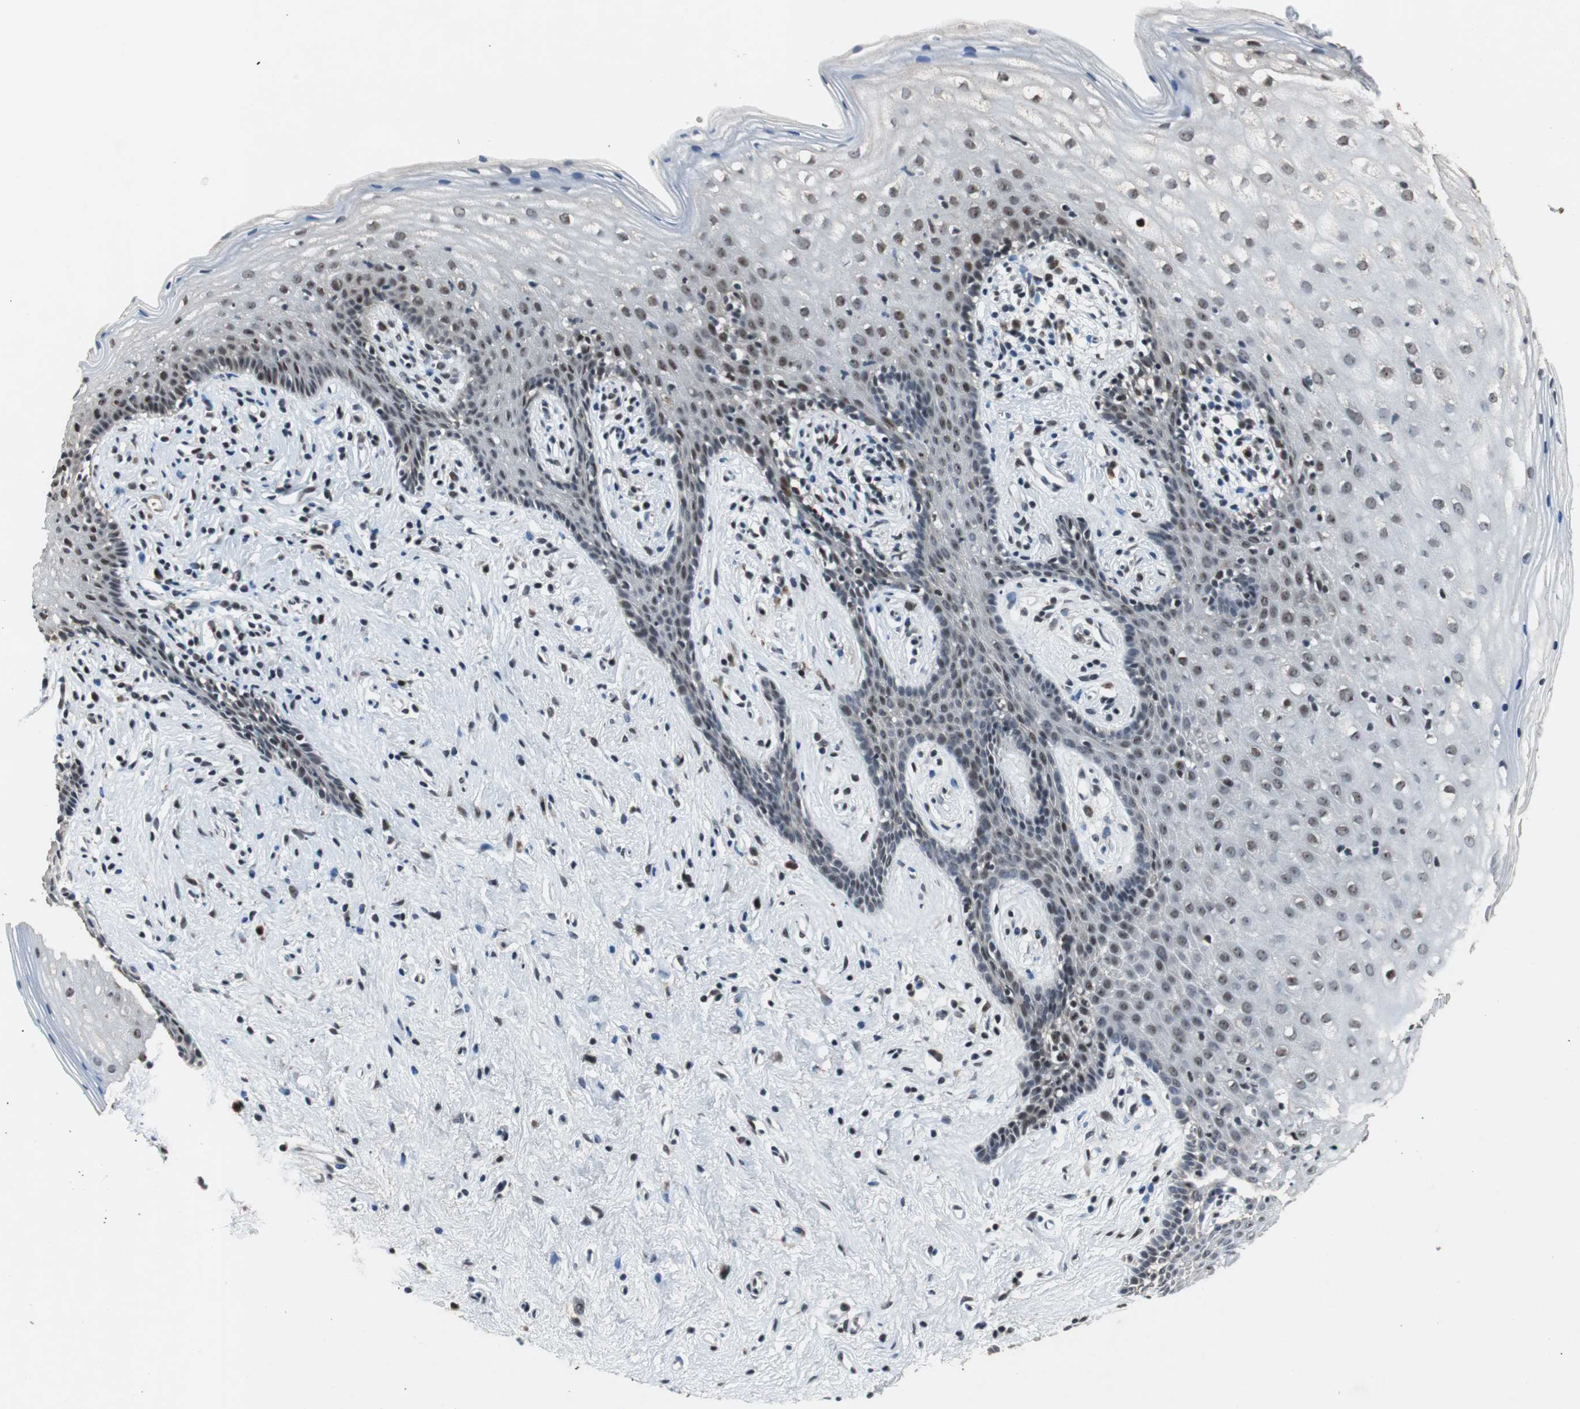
{"staining": {"intensity": "moderate", "quantity": "<25%", "location": "nuclear"}, "tissue": "vagina", "cell_type": "Squamous epithelial cells", "image_type": "normal", "snomed": [{"axis": "morphology", "description": "Normal tissue, NOS"}, {"axis": "topography", "description": "Vagina"}], "caption": "Moderate nuclear expression for a protein is seen in approximately <25% of squamous epithelial cells of benign vagina using immunohistochemistry (IHC).", "gene": "USP28", "patient": {"sex": "female", "age": 44}}